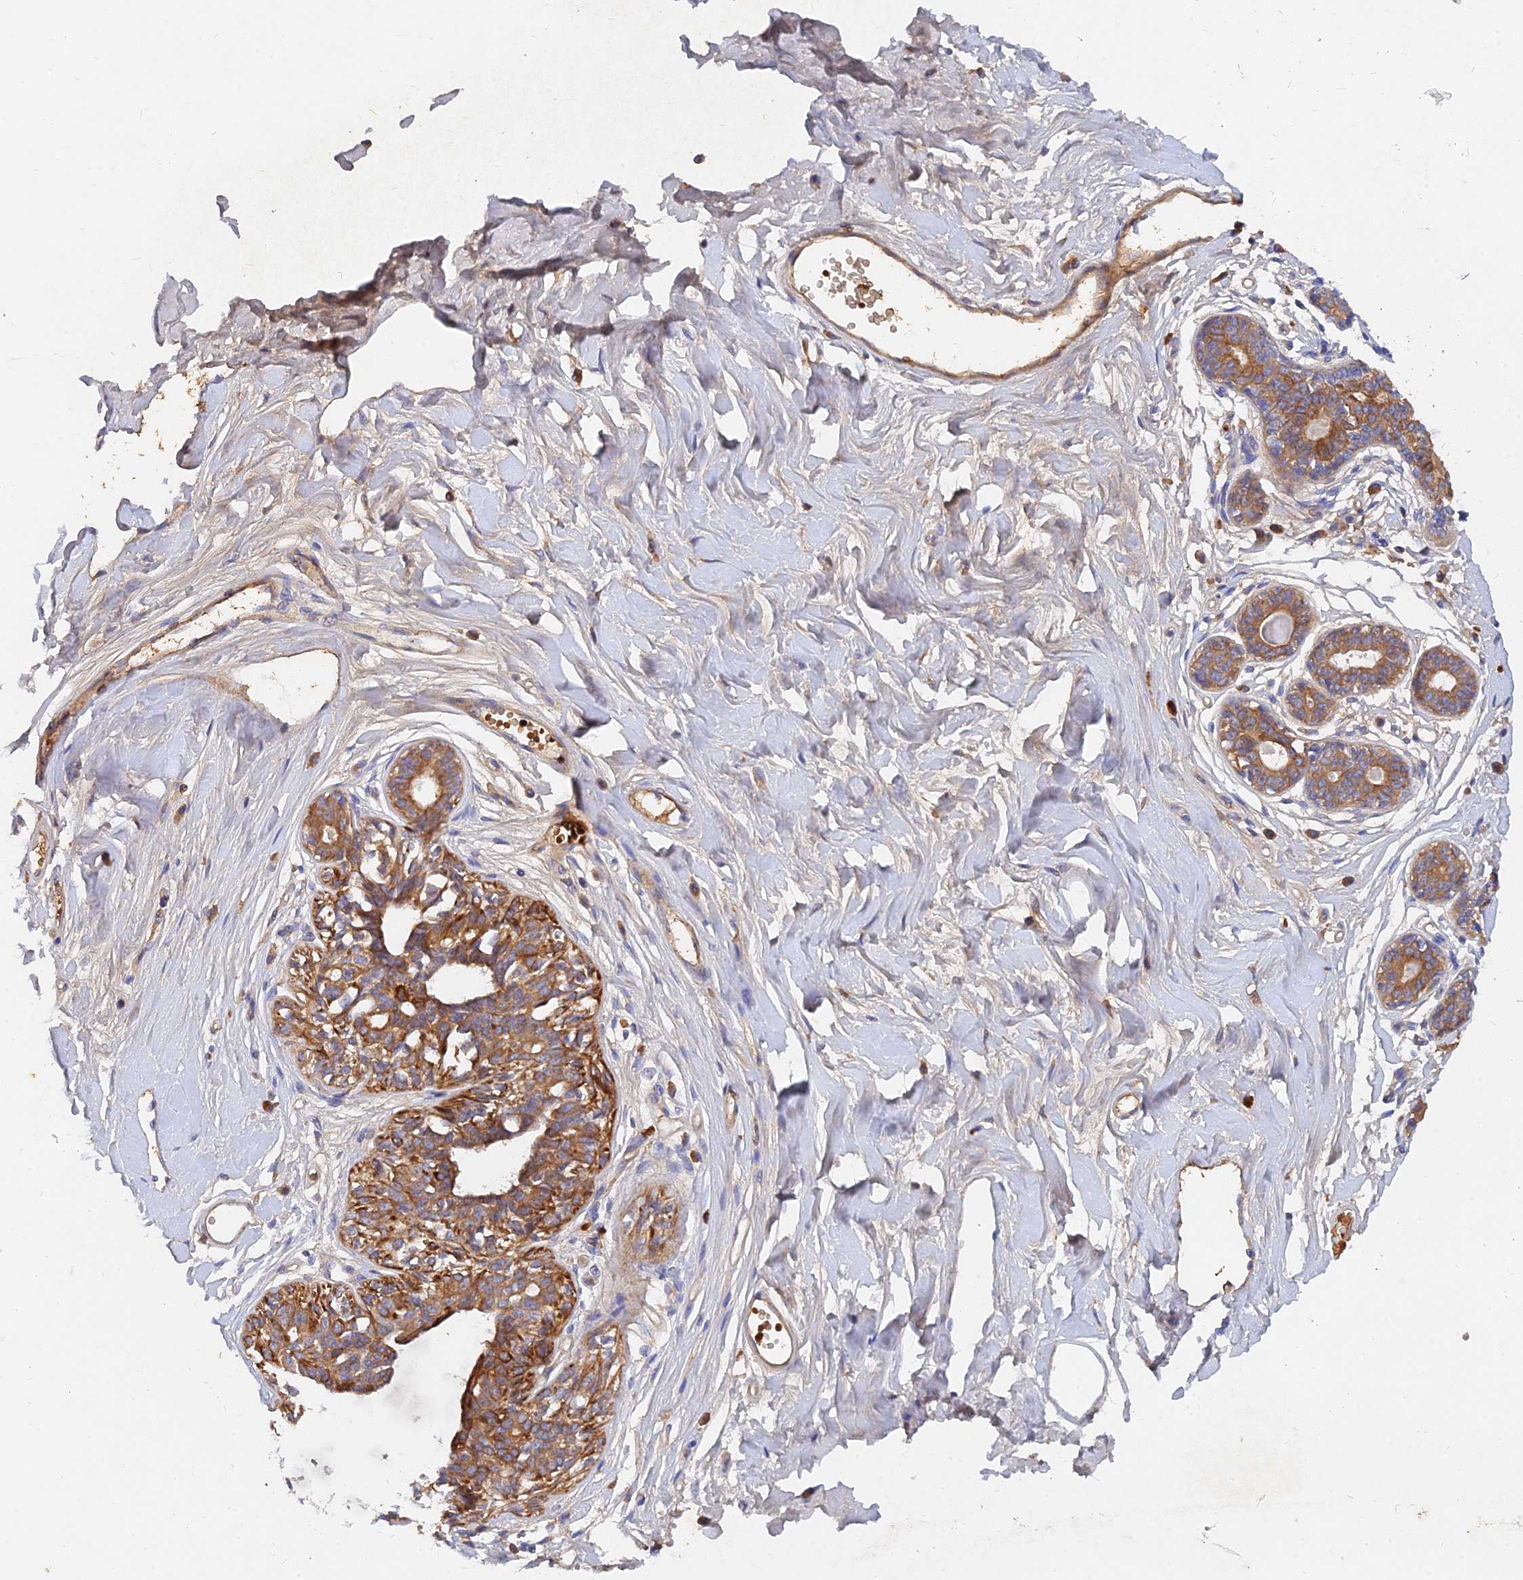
{"staining": {"intensity": "negative", "quantity": "none", "location": "none"}, "tissue": "breast", "cell_type": "Adipocytes", "image_type": "normal", "snomed": [{"axis": "morphology", "description": "Normal tissue, NOS"}, {"axis": "topography", "description": "Breast"}], "caption": "Immunohistochemical staining of benign human breast shows no significant positivity in adipocytes. The staining is performed using DAB brown chromogen with nuclei counter-stained in using hematoxylin.", "gene": "MROH1", "patient": {"sex": "female", "age": 45}}